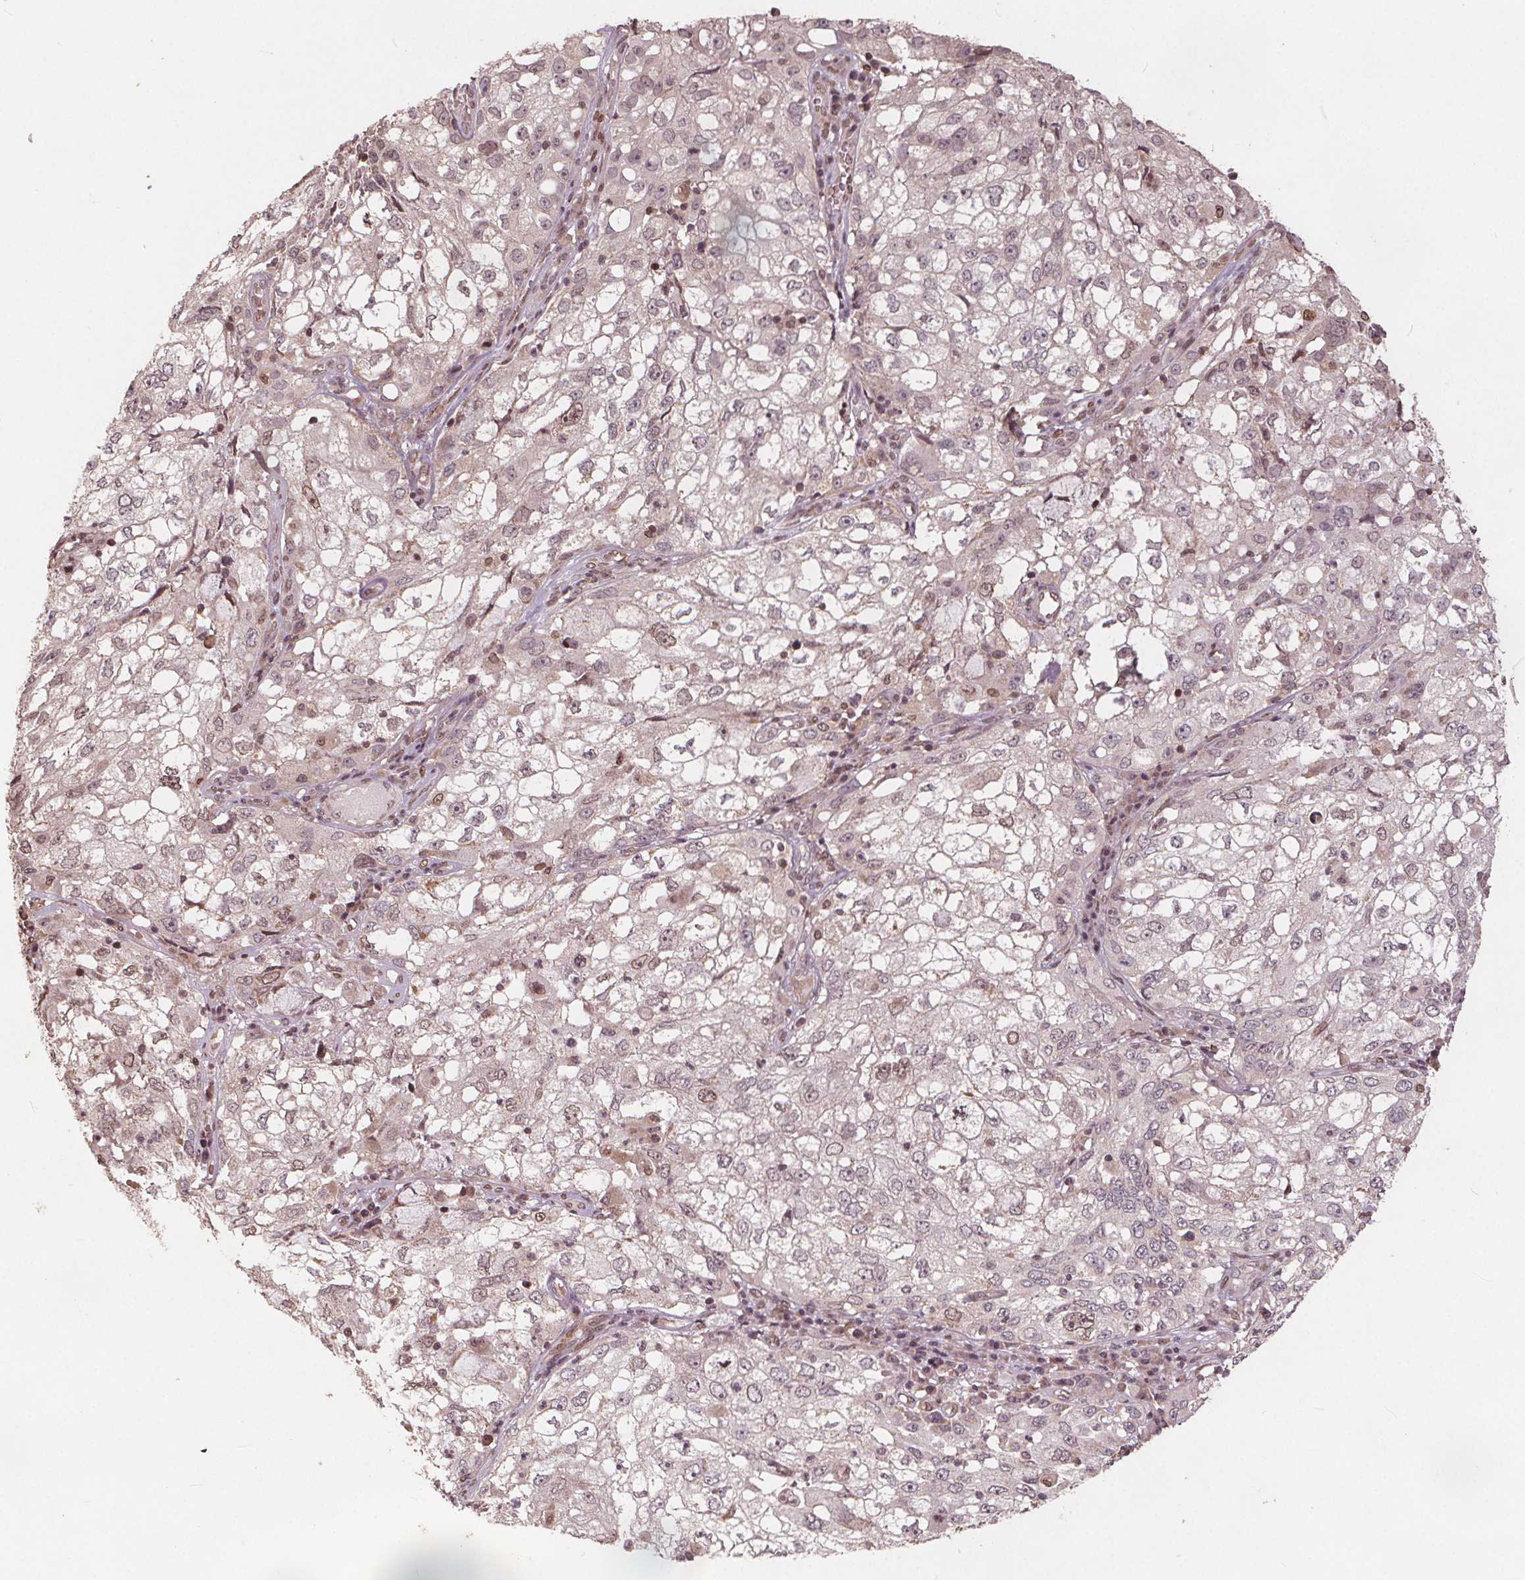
{"staining": {"intensity": "moderate", "quantity": "<25%", "location": "nuclear"}, "tissue": "cervical cancer", "cell_type": "Tumor cells", "image_type": "cancer", "snomed": [{"axis": "morphology", "description": "Squamous cell carcinoma, NOS"}, {"axis": "topography", "description": "Cervix"}], "caption": "The immunohistochemical stain labels moderate nuclear staining in tumor cells of squamous cell carcinoma (cervical) tissue. (DAB IHC, brown staining for protein, blue staining for nuclei).", "gene": "HIF1AN", "patient": {"sex": "female", "age": 36}}